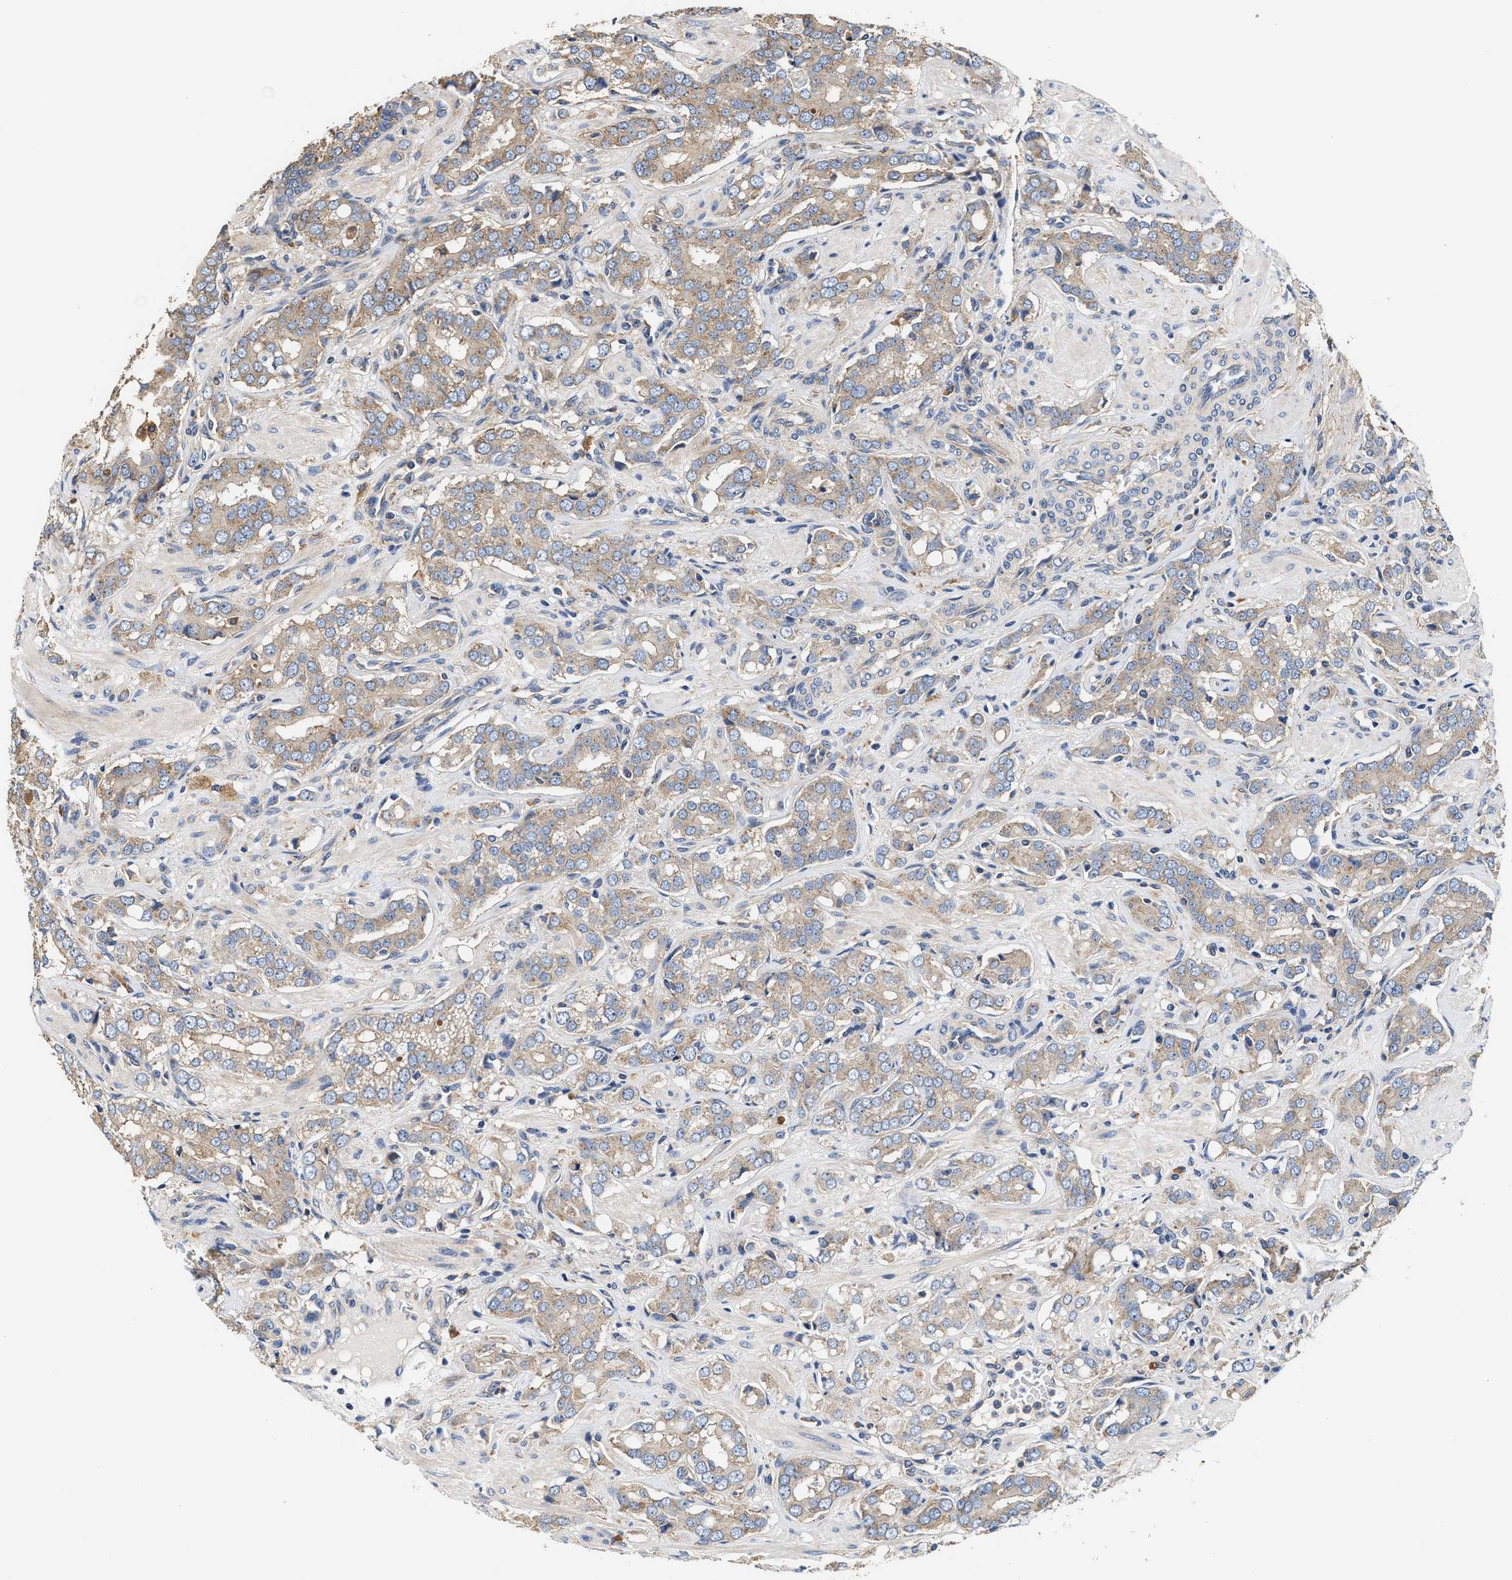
{"staining": {"intensity": "weak", "quantity": ">75%", "location": "cytoplasmic/membranous"}, "tissue": "prostate cancer", "cell_type": "Tumor cells", "image_type": "cancer", "snomed": [{"axis": "morphology", "description": "Adenocarcinoma, High grade"}, {"axis": "topography", "description": "Prostate"}], "caption": "Human prostate cancer stained with a protein marker shows weak staining in tumor cells.", "gene": "KLB", "patient": {"sex": "male", "age": 52}}